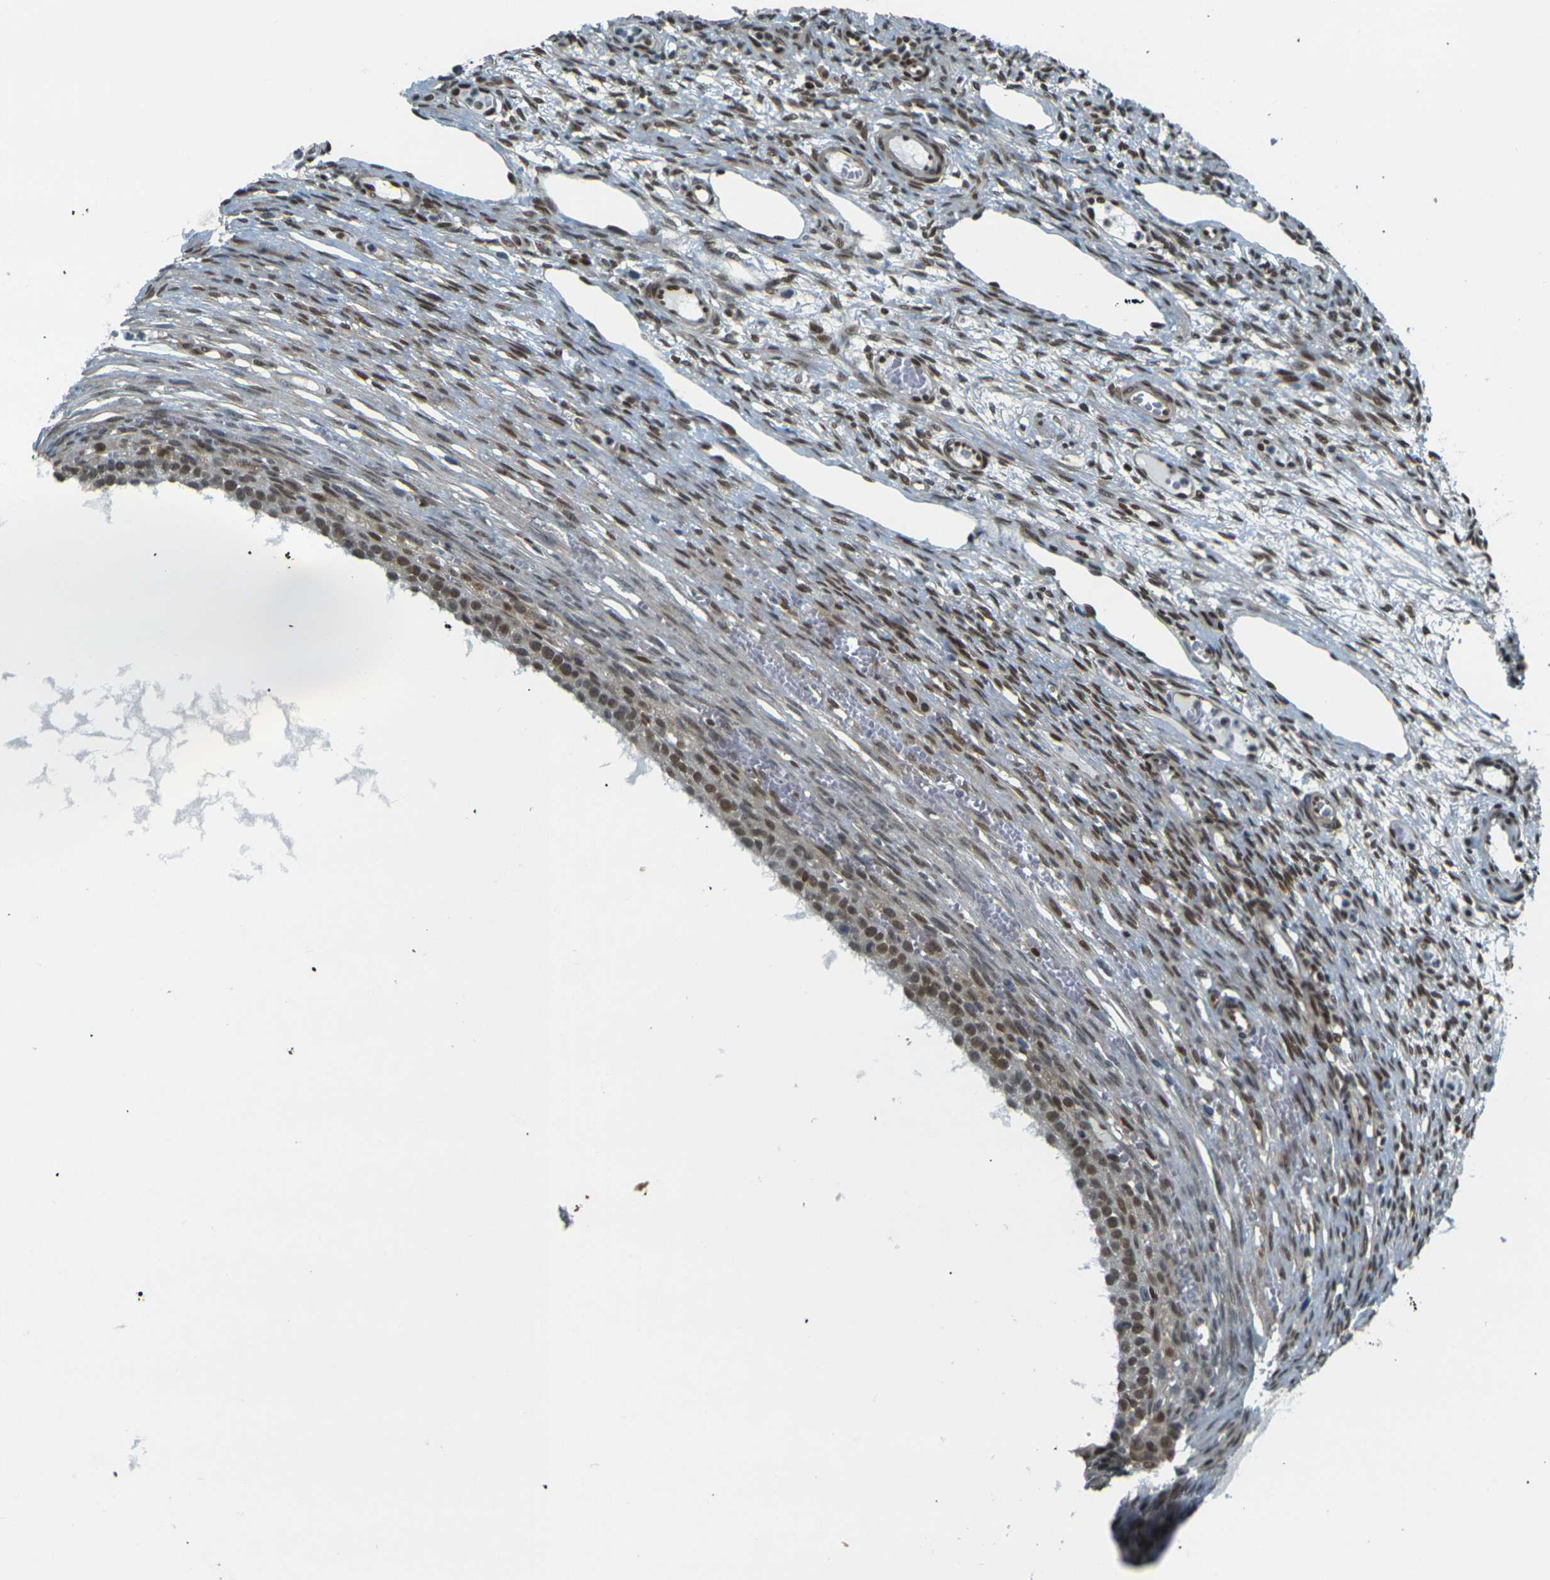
{"staining": {"intensity": "moderate", "quantity": ">75%", "location": "nuclear"}, "tissue": "ovary", "cell_type": "Ovarian stroma cells", "image_type": "normal", "snomed": [{"axis": "morphology", "description": "Normal tissue, NOS"}, {"axis": "topography", "description": "Ovary"}], "caption": "Ovary stained with DAB (3,3'-diaminobenzidine) IHC displays medium levels of moderate nuclear positivity in approximately >75% of ovarian stroma cells.", "gene": "NHEJ1", "patient": {"sex": "female", "age": 33}}